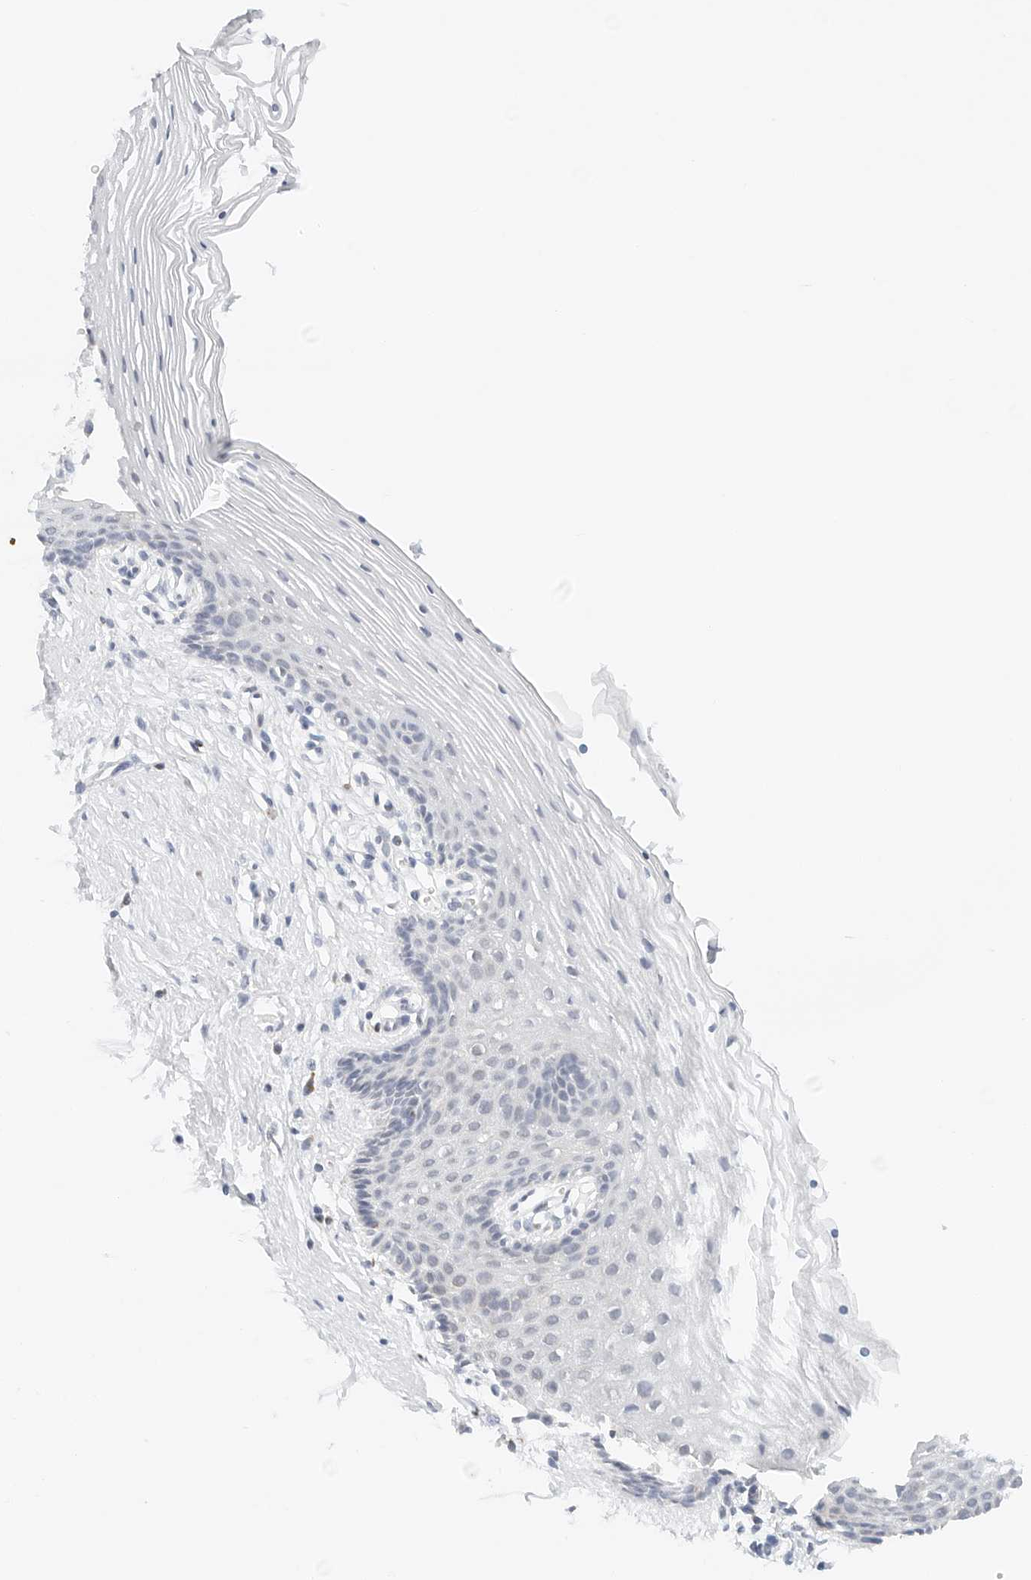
{"staining": {"intensity": "negative", "quantity": "none", "location": "none"}, "tissue": "vagina", "cell_type": "Squamous epithelial cells", "image_type": "normal", "snomed": [{"axis": "morphology", "description": "Normal tissue, NOS"}, {"axis": "topography", "description": "Vagina"}], "caption": "Protein analysis of benign vagina demonstrates no significant positivity in squamous epithelial cells.", "gene": "ATL1", "patient": {"sex": "female", "age": 32}}